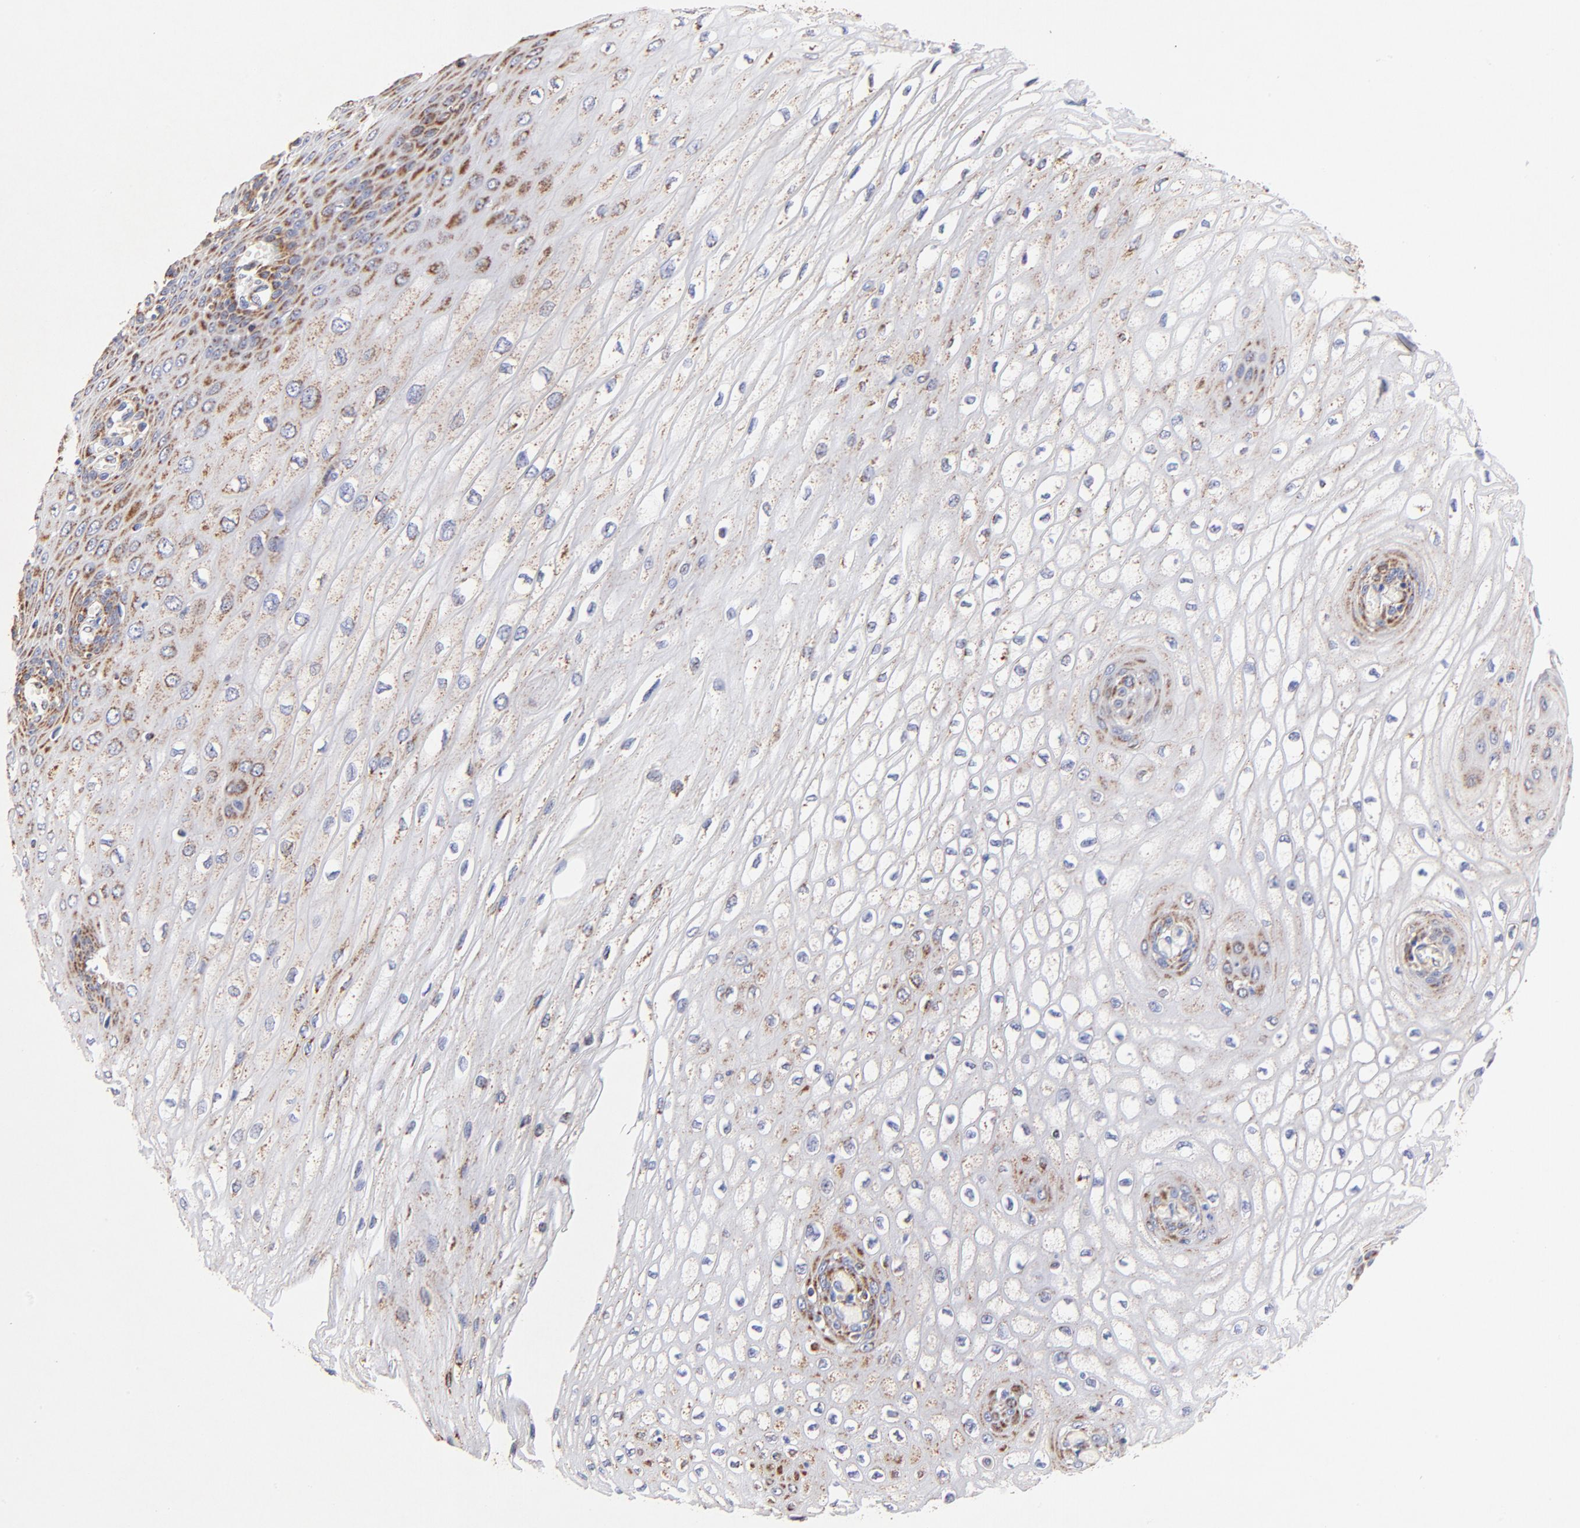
{"staining": {"intensity": "moderate", "quantity": "25%-75%", "location": "cytoplasmic/membranous"}, "tissue": "esophagus", "cell_type": "Squamous epithelial cells", "image_type": "normal", "snomed": [{"axis": "morphology", "description": "Normal tissue, NOS"}, {"axis": "topography", "description": "Esophagus"}], "caption": "This photomicrograph exhibits normal esophagus stained with IHC to label a protein in brown. The cytoplasmic/membranous of squamous epithelial cells show moderate positivity for the protein. Nuclei are counter-stained blue.", "gene": "SSBP1", "patient": {"sex": "male", "age": 65}}